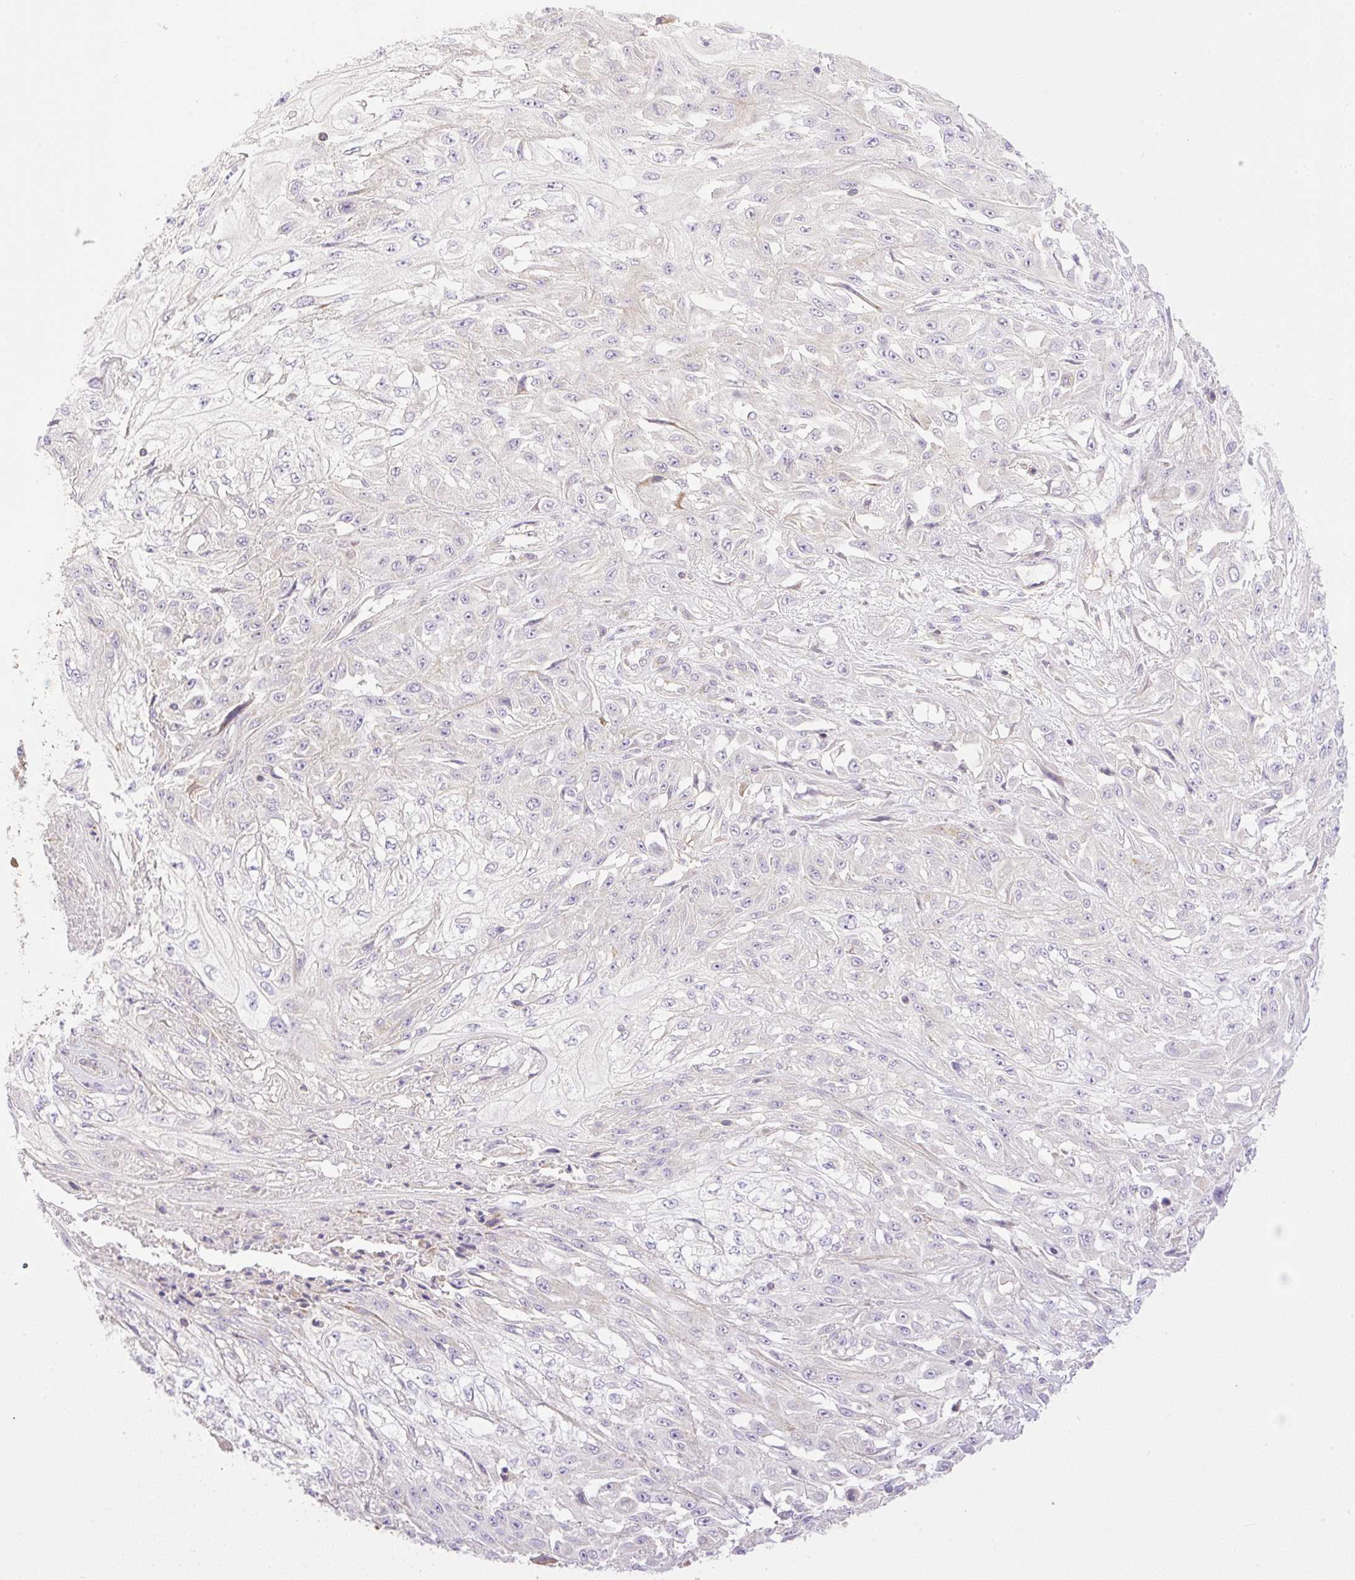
{"staining": {"intensity": "negative", "quantity": "none", "location": "none"}, "tissue": "skin cancer", "cell_type": "Tumor cells", "image_type": "cancer", "snomed": [{"axis": "morphology", "description": "Squamous cell carcinoma, NOS"}, {"axis": "morphology", "description": "Squamous cell carcinoma, metastatic, NOS"}, {"axis": "topography", "description": "Skin"}, {"axis": "topography", "description": "Lymph node"}], "caption": "A high-resolution micrograph shows immunohistochemistry (IHC) staining of skin squamous cell carcinoma, which reveals no significant staining in tumor cells.", "gene": "VPS25", "patient": {"sex": "male", "age": 75}}